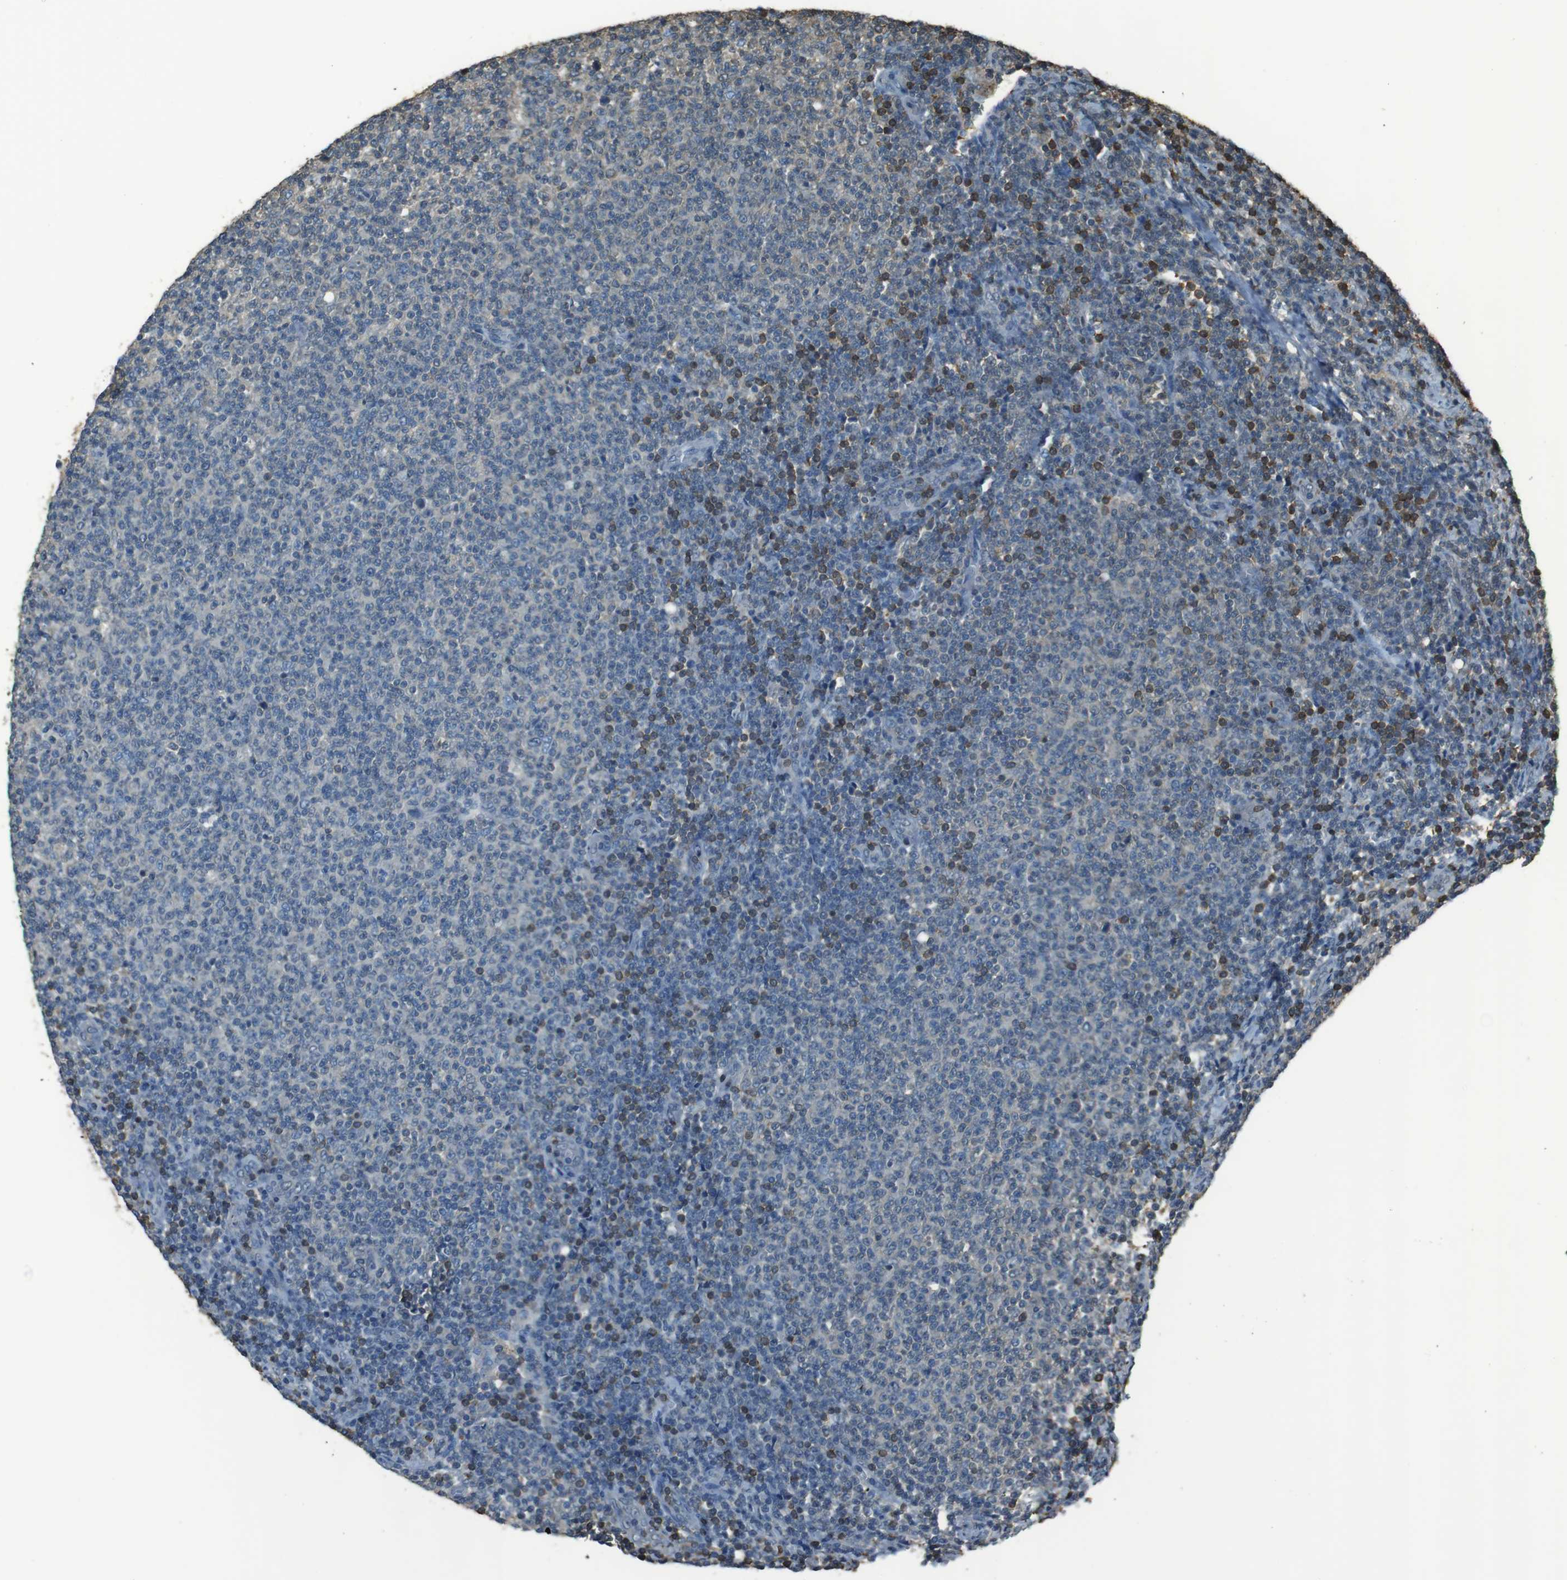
{"staining": {"intensity": "moderate", "quantity": "<25%", "location": "cytoplasmic/membranous,nuclear"}, "tissue": "lymphoma", "cell_type": "Tumor cells", "image_type": "cancer", "snomed": [{"axis": "morphology", "description": "Malignant lymphoma, non-Hodgkin's type, Low grade"}, {"axis": "topography", "description": "Lymph node"}], "caption": "Immunohistochemical staining of human malignant lymphoma, non-Hodgkin's type (low-grade) demonstrates low levels of moderate cytoplasmic/membranous and nuclear positivity in about <25% of tumor cells.", "gene": "TWSG1", "patient": {"sex": "male", "age": 66}}